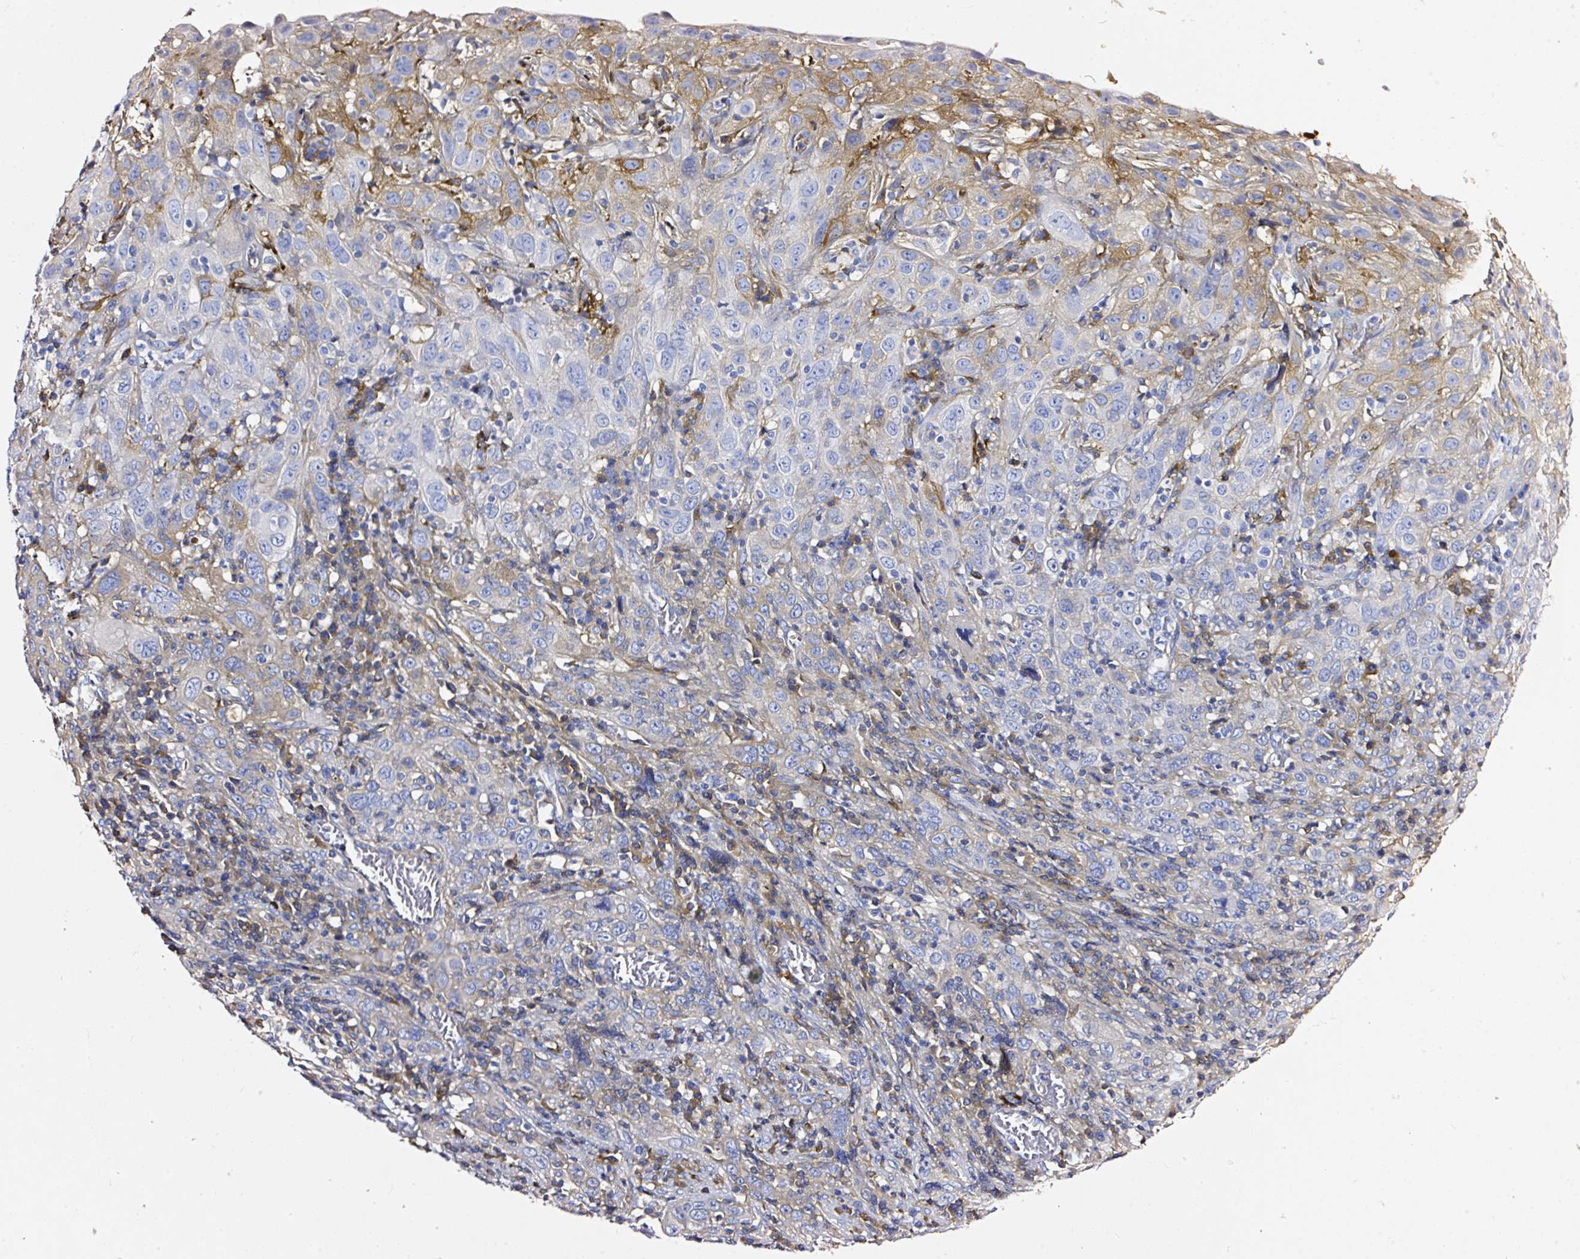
{"staining": {"intensity": "negative", "quantity": "none", "location": "none"}, "tissue": "cervical cancer", "cell_type": "Tumor cells", "image_type": "cancer", "snomed": [{"axis": "morphology", "description": "Squamous cell carcinoma, NOS"}, {"axis": "topography", "description": "Cervix"}], "caption": "Tumor cells are negative for brown protein staining in cervical cancer (squamous cell carcinoma).", "gene": "CLEC3B", "patient": {"sex": "female", "age": 46}}